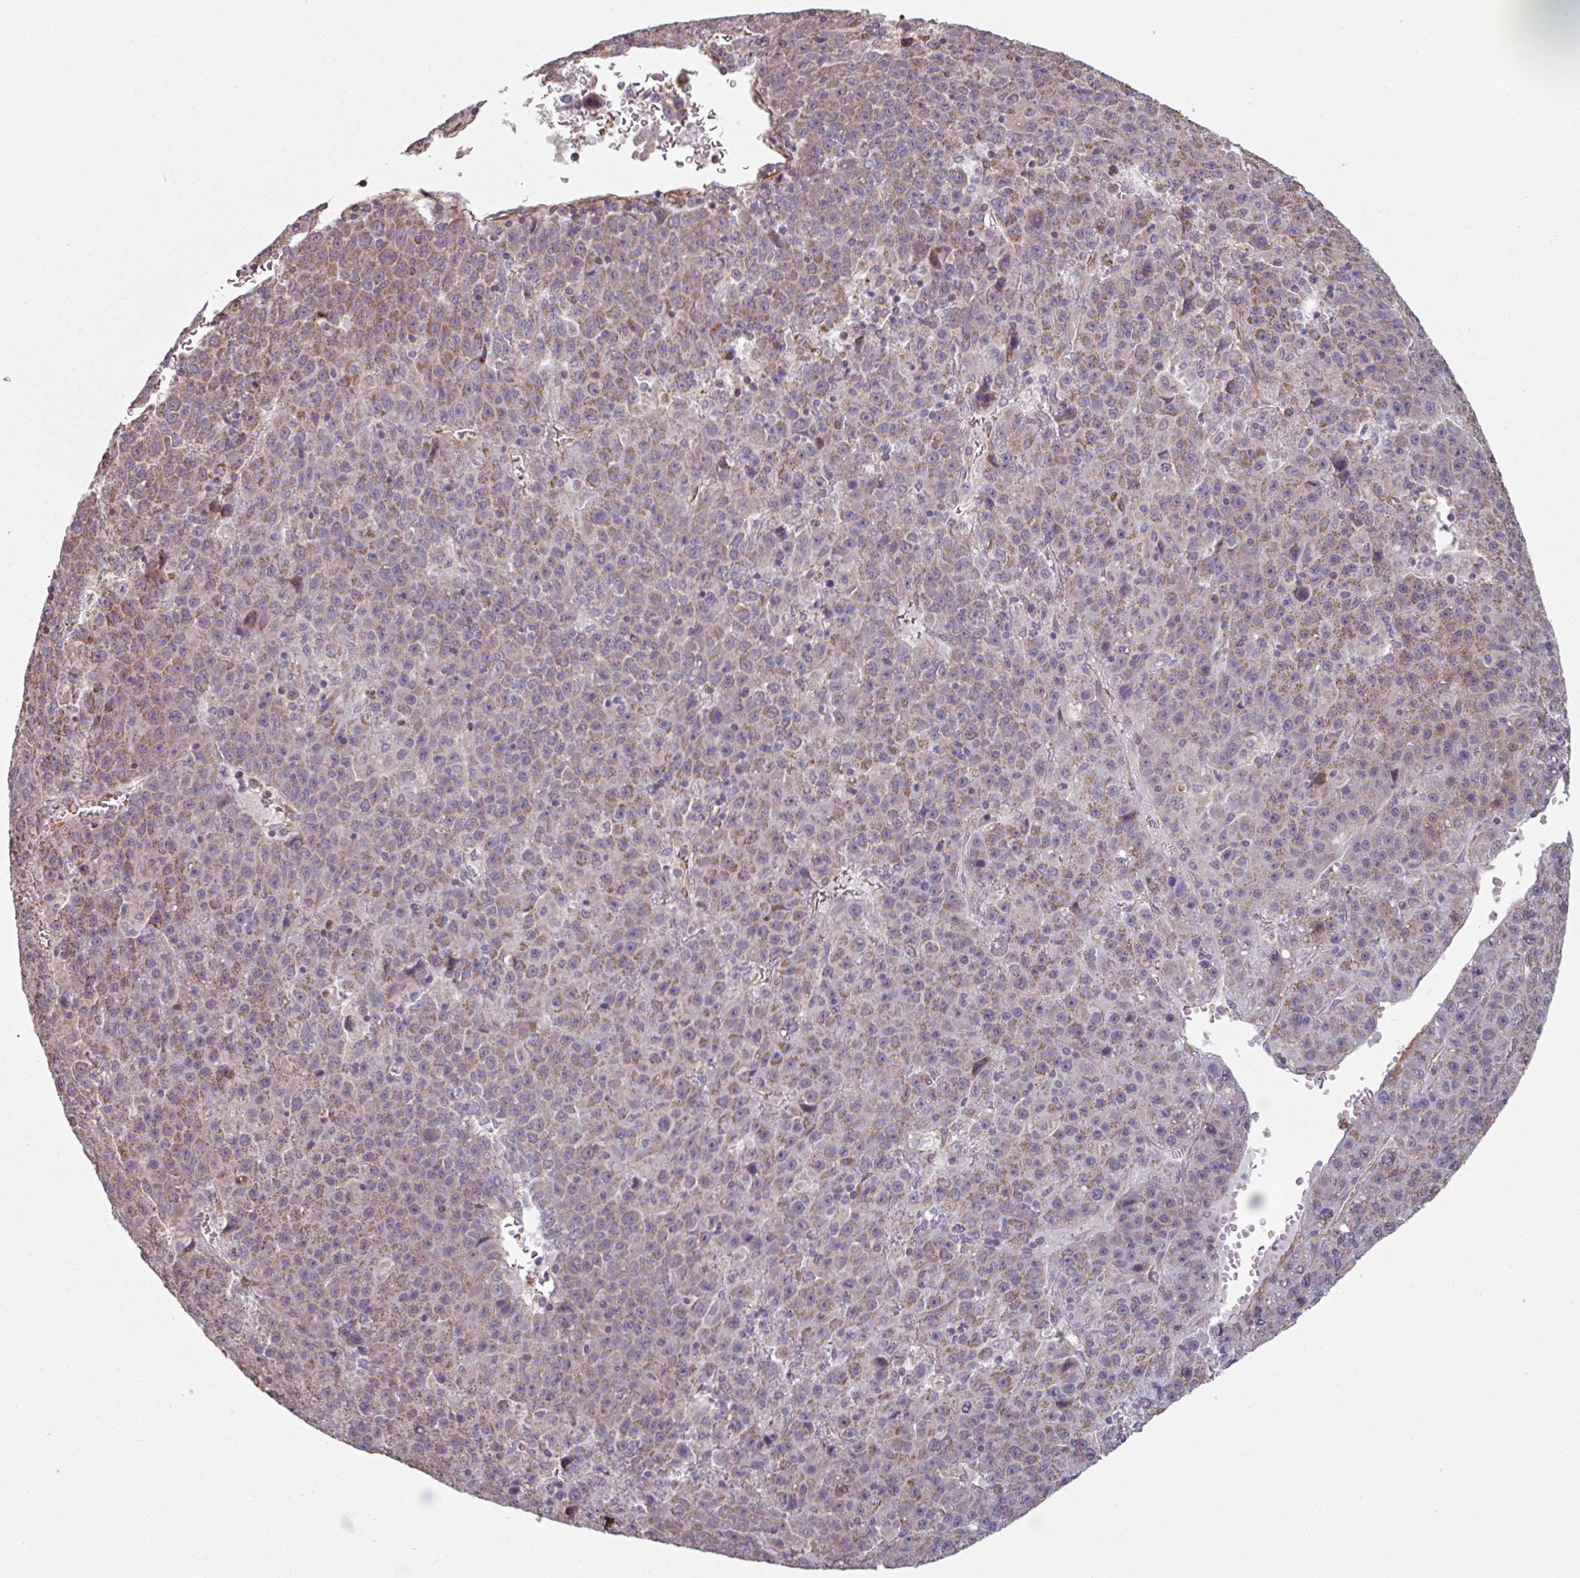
{"staining": {"intensity": "weak", "quantity": ">75%", "location": "cytoplasmic/membranous"}, "tissue": "liver cancer", "cell_type": "Tumor cells", "image_type": "cancer", "snomed": [{"axis": "morphology", "description": "Carcinoma, Hepatocellular, NOS"}, {"axis": "topography", "description": "Liver"}], "caption": "A brown stain shows weak cytoplasmic/membranous expression of a protein in liver cancer tumor cells.", "gene": "GSTA4", "patient": {"sex": "female", "age": 53}}